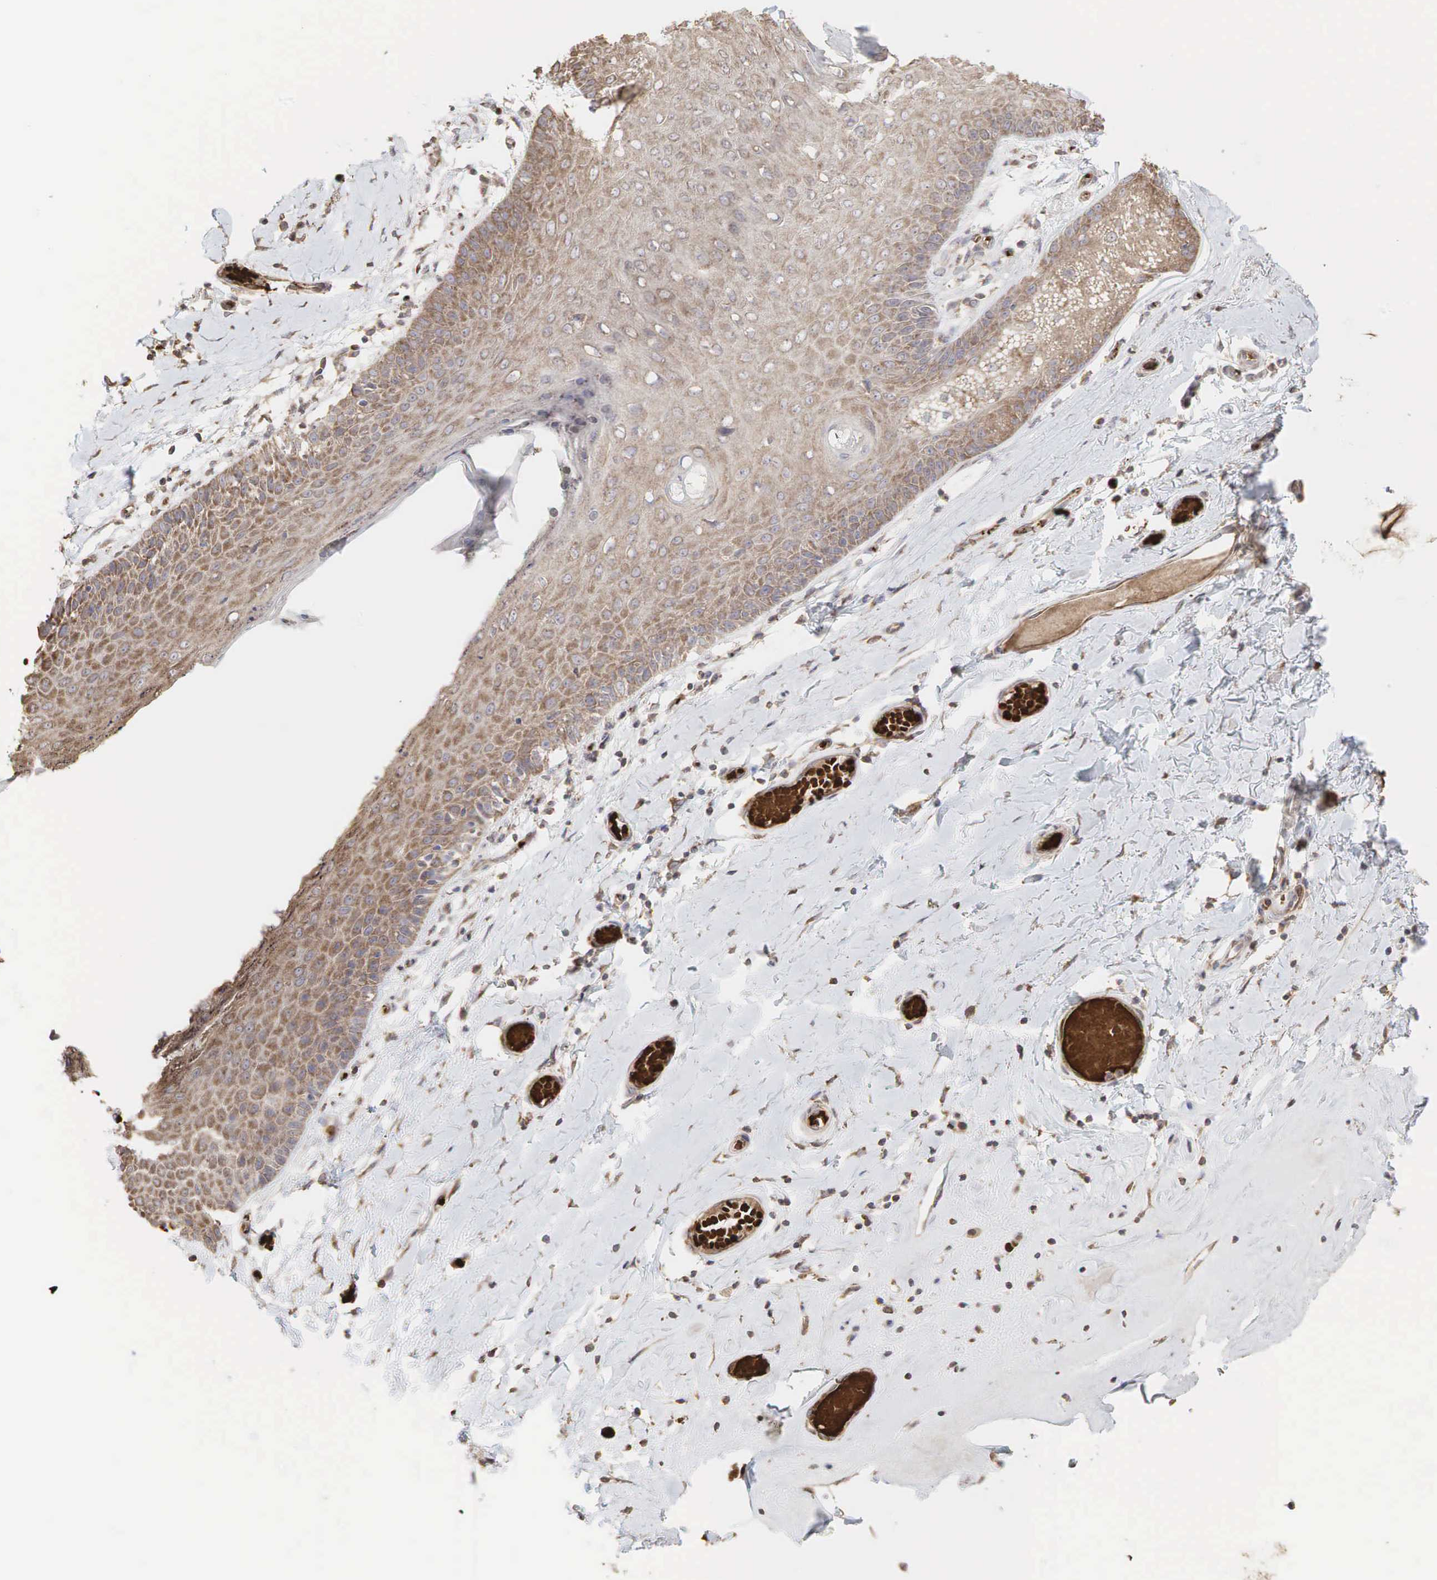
{"staining": {"intensity": "weak", "quantity": ">75%", "location": "cytoplasmic/membranous"}, "tissue": "skin", "cell_type": "Epidermal cells", "image_type": "normal", "snomed": [{"axis": "morphology", "description": "Normal tissue, NOS"}, {"axis": "topography", "description": "Vascular tissue"}, {"axis": "topography", "description": "Vulva"}, {"axis": "topography", "description": "Peripheral nerve tissue"}], "caption": "DAB immunohistochemical staining of unremarkable human skin demonstrates weak cytoplasmic/membranous protein staining in about >75% of epidermal cells.", "gene": "PABPC5", "patient": {"sex": "female", "age": 86}}